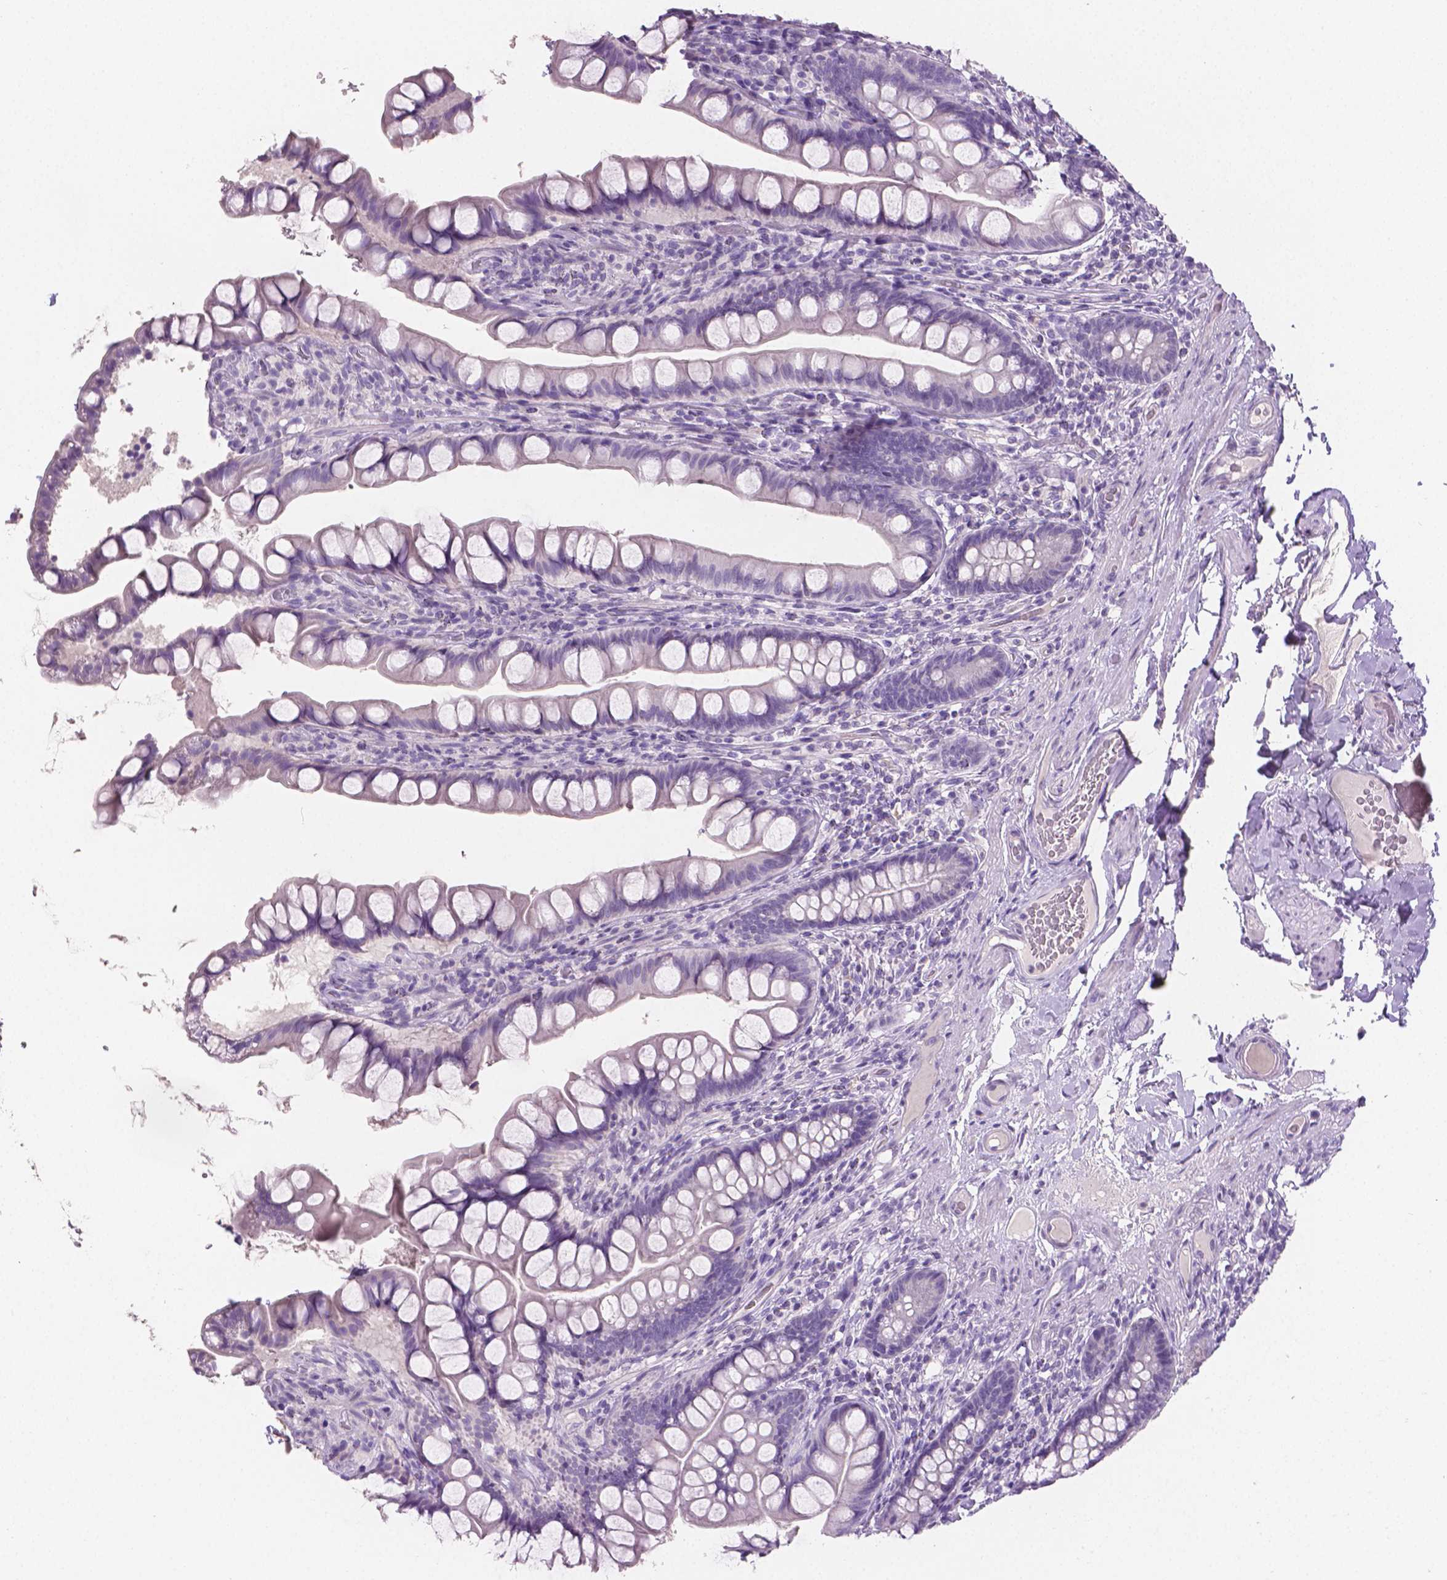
{"staining": {"intensity": "negative", "quantity": "none", "location": "none"}, "tissue": "small intestine", "cell_type": "Glandular cells", "image_type": "normal", "snomed": [{"axis": "morphology", "description": "Normal tissue, NOS"}, {"axis": "topography", "description": "Small intestine"}], "caption": "Immunohistochemical staining of unremarkable human small intestine exhibits no significant expression in glandular cells.", "gene": "TNNI2", "patient": {"sex": "male", "age": 70}}